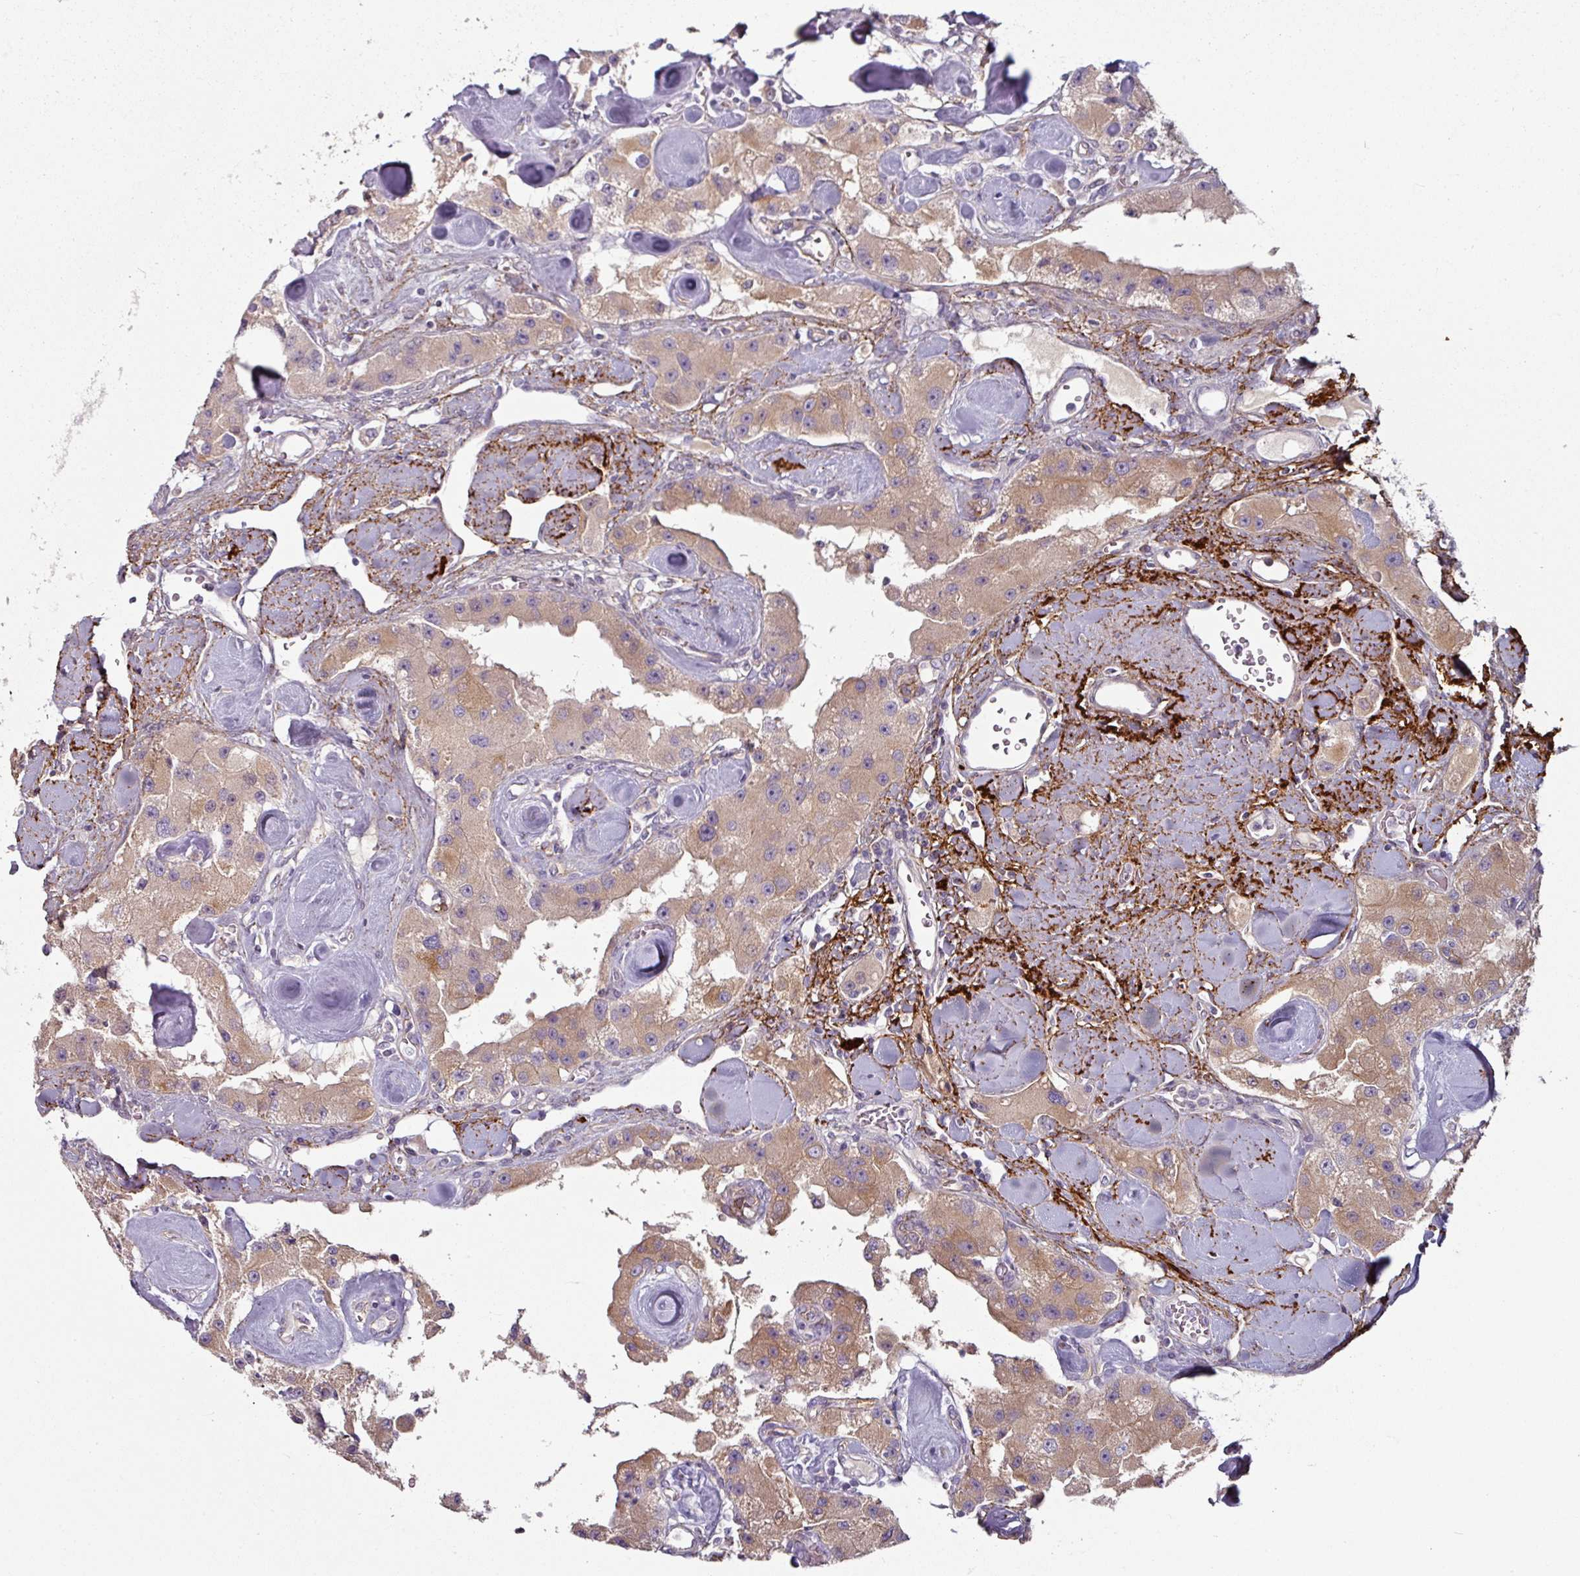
{"staining": {"intensity": "moderate", "quantity": "25%-75%", "location": "cytoplasmic/membranous"}, "tissue": "carcinoid", "cell_type": "Tumor cells", "image_type": "cancer", "snomed": [{"axis": "morphology", "description": "Carcinoid, malignant, NOS"}, {"axis": "topography", "description": "Pancreas"}], "caption": "Immunohistochemical staining of malignant carcinoid shows medium levels of moderate cytoplasmic/membranous staining in approximately 25%-75% of tumor cells.", "gene": "MTMR14", "patient": {"sex": "male", "age": 41}}